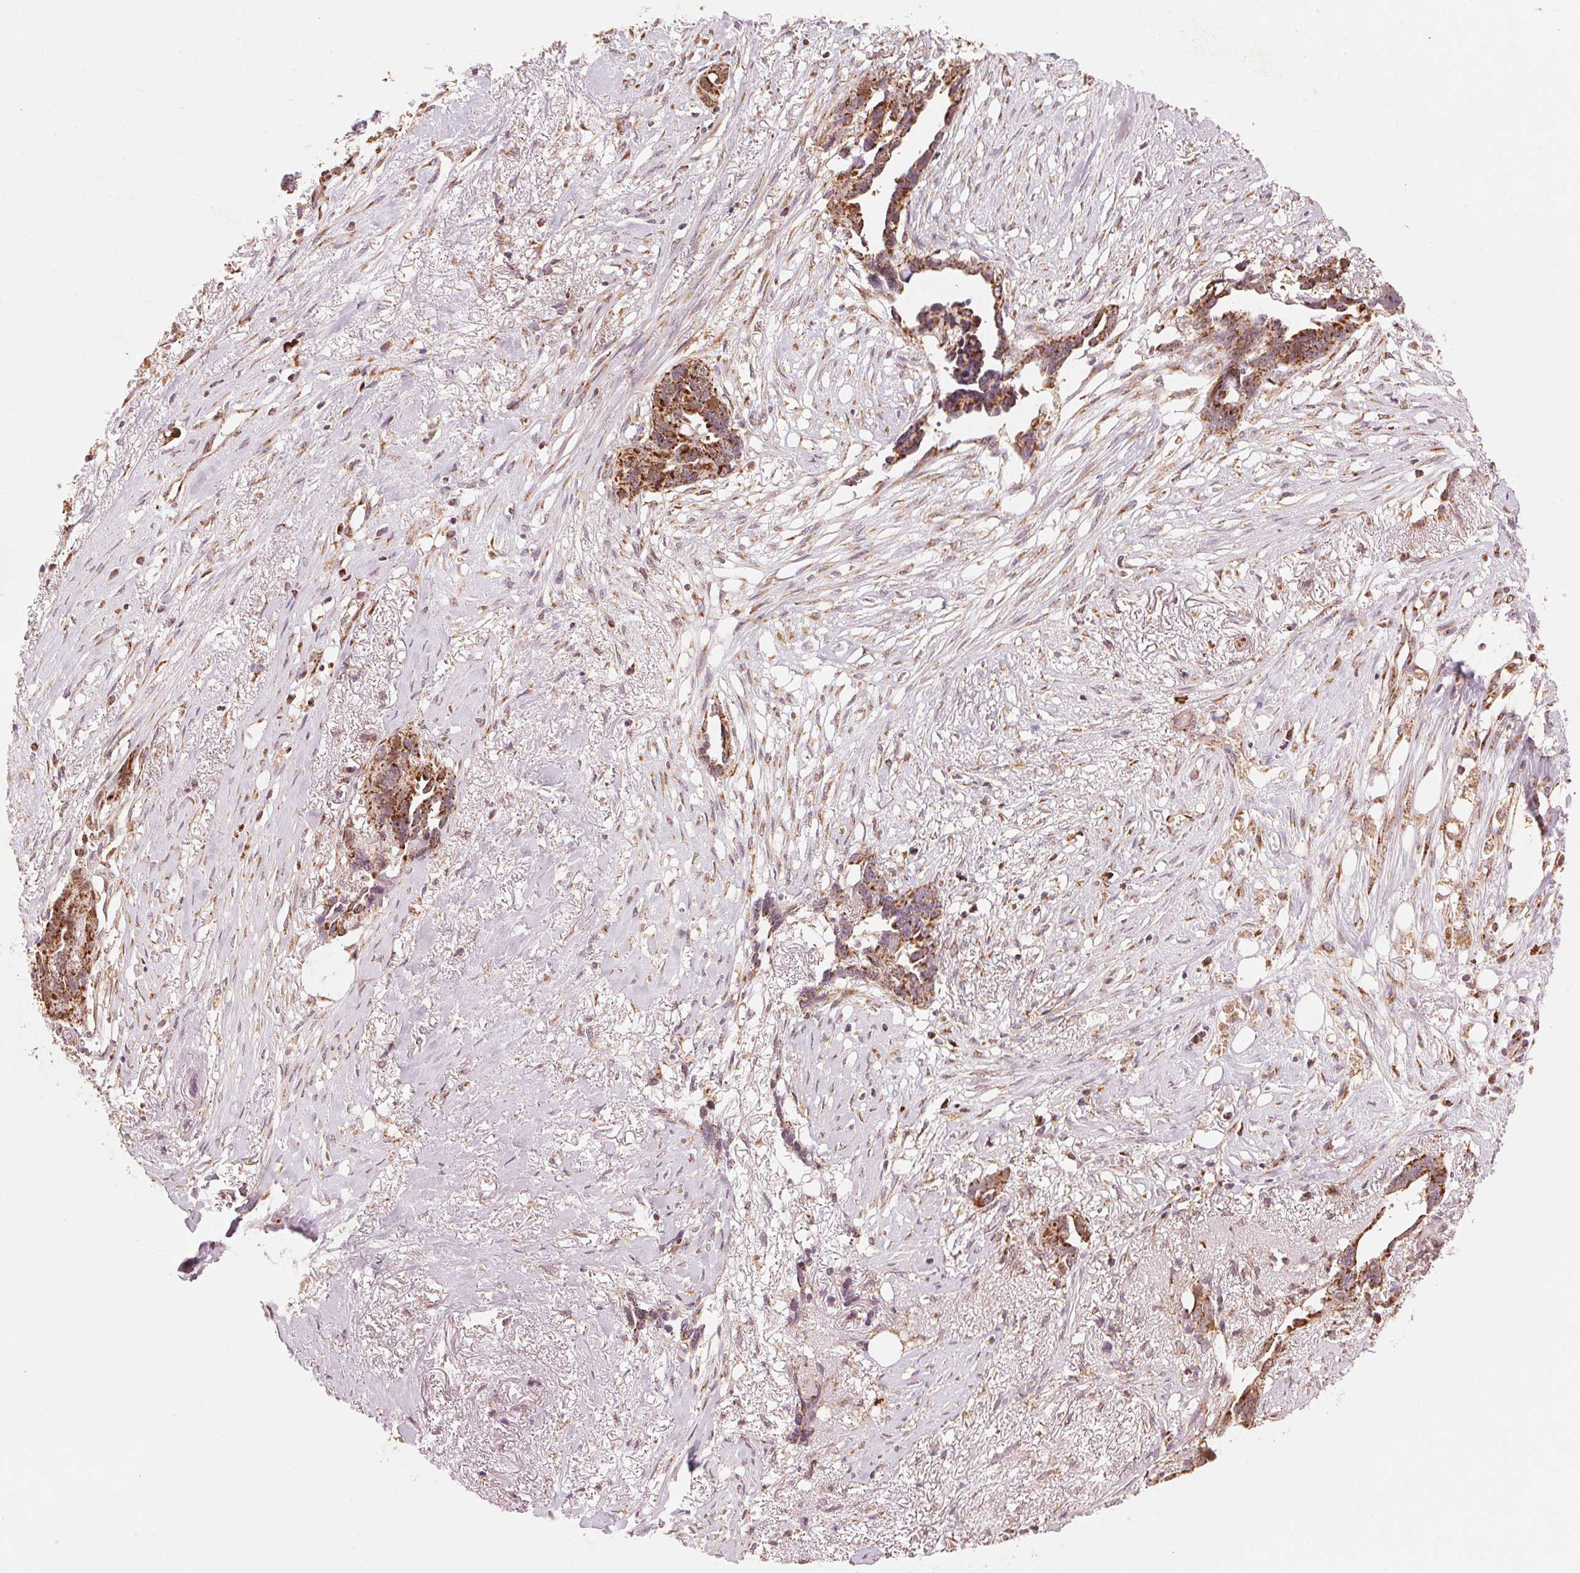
{"staining": {"intensity": "strong", "quantity": ">75%", "location": "cytoplasmic/membranous"}, "tissue": "ovarian cancer", "cell_type": "Tumor cells", "image_type": "cancer", "snomed": [{"axis": "morphology", "description": "Cystadenocarcinoma, serous, NOS"}, {"axis": "topography", "description": "Ovary"}], "caption": "Ovarian cancer (serous cystadenocarcinoma) stained with a protein marker reveals strong staining in tumor cells.", "gene": "TOMM70", "patient": {"sex": "female", "age": 69}}